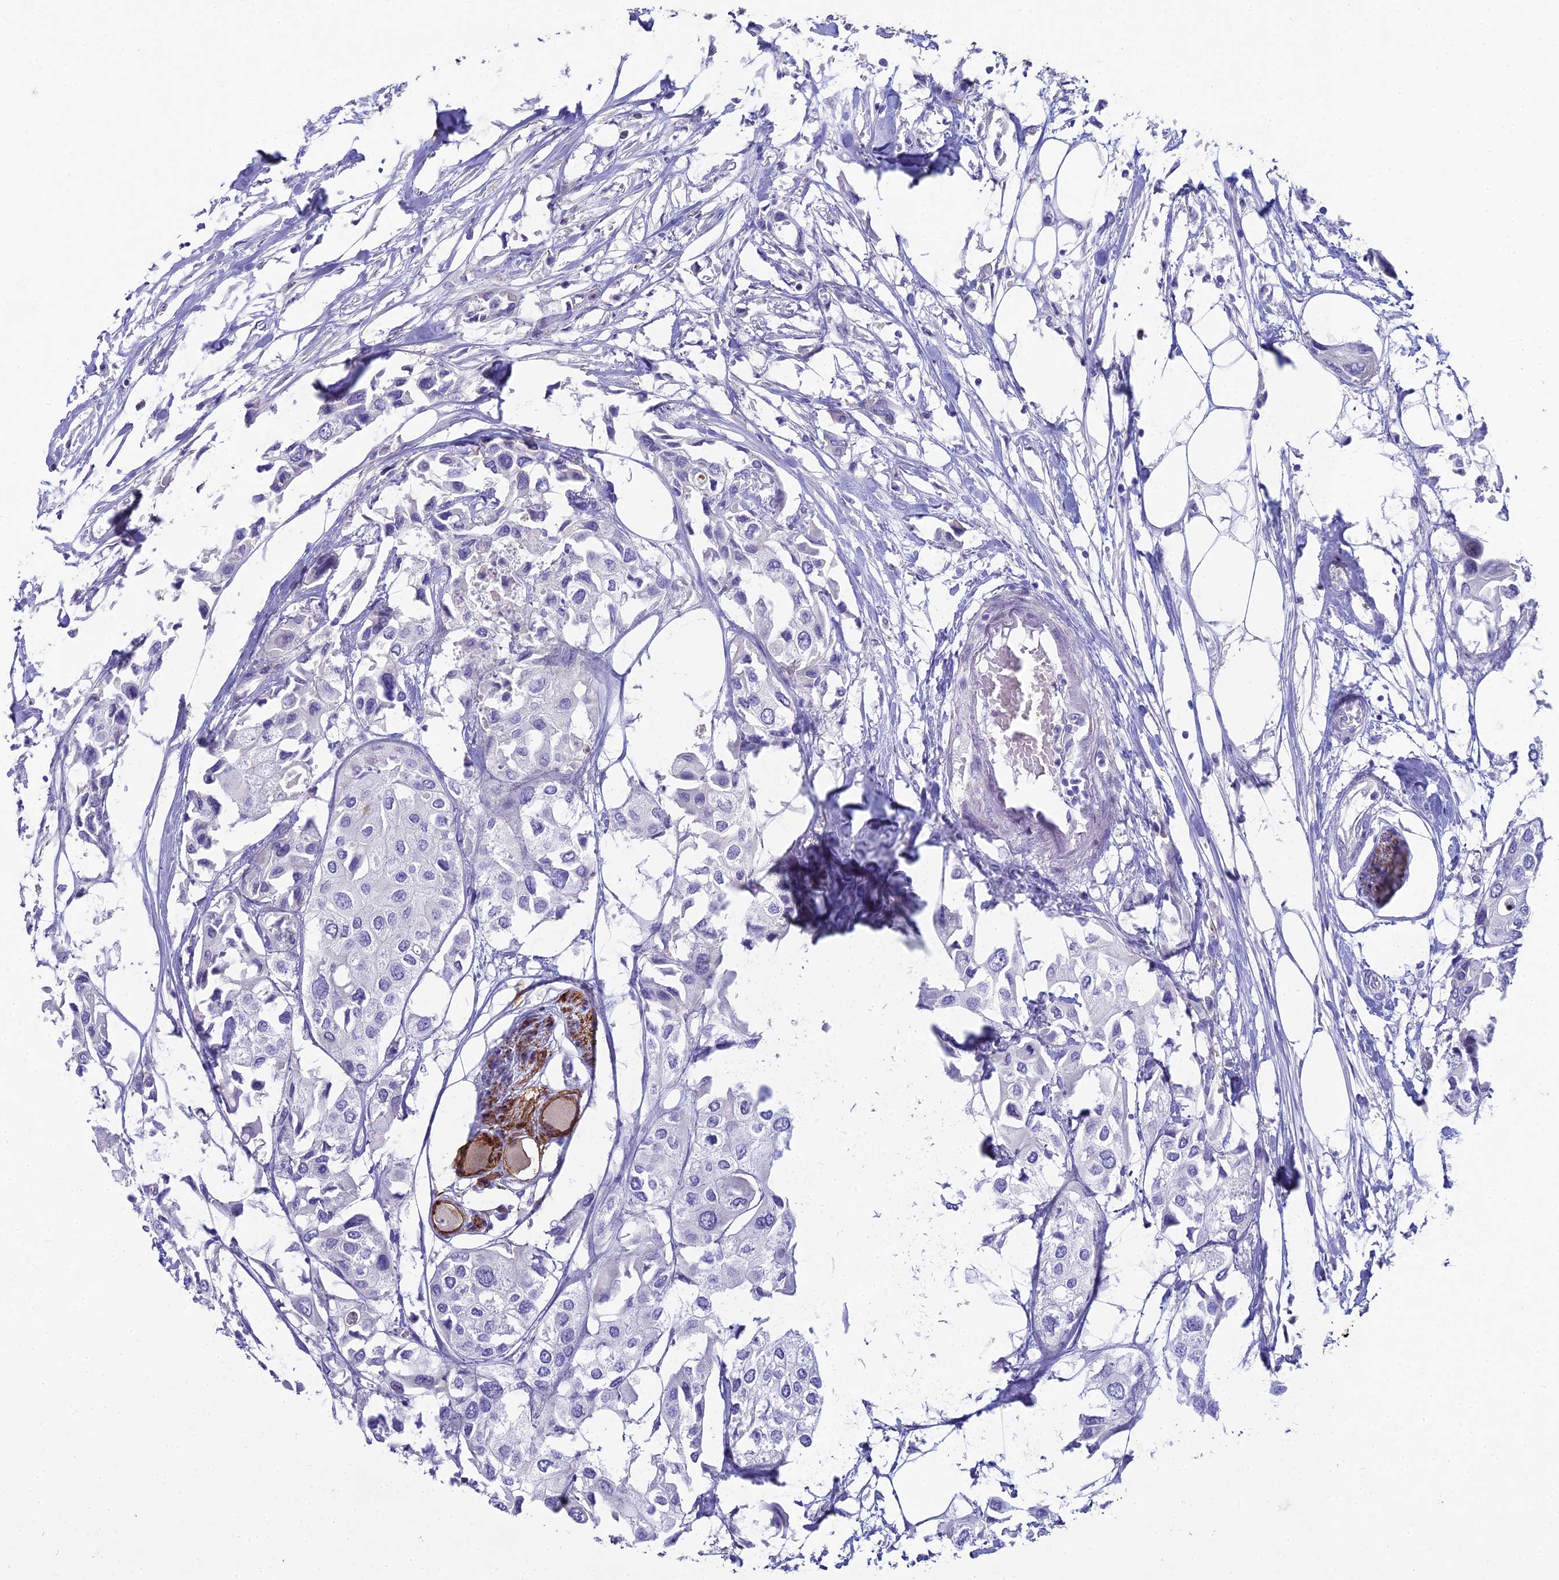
{"staining": {"intensity": "negative", "quantity": "none", "location": "none"}, "tissue": "urothelial cancer", "cell_type": "Tumor cells", "image_type": "cancer", "snomed": [{"axis": "morphology", "description": "Urothelial carcinoma, High grade"}, {"axis": "topography", "description": "Urinary bladder"}], "caption": "Photomicrograph shows no significant protein expression in tumor cells of urothelial carcinoma (high-grade).", "gene": "NCAM1", "patient": {"sex": "male", "age": 64}}